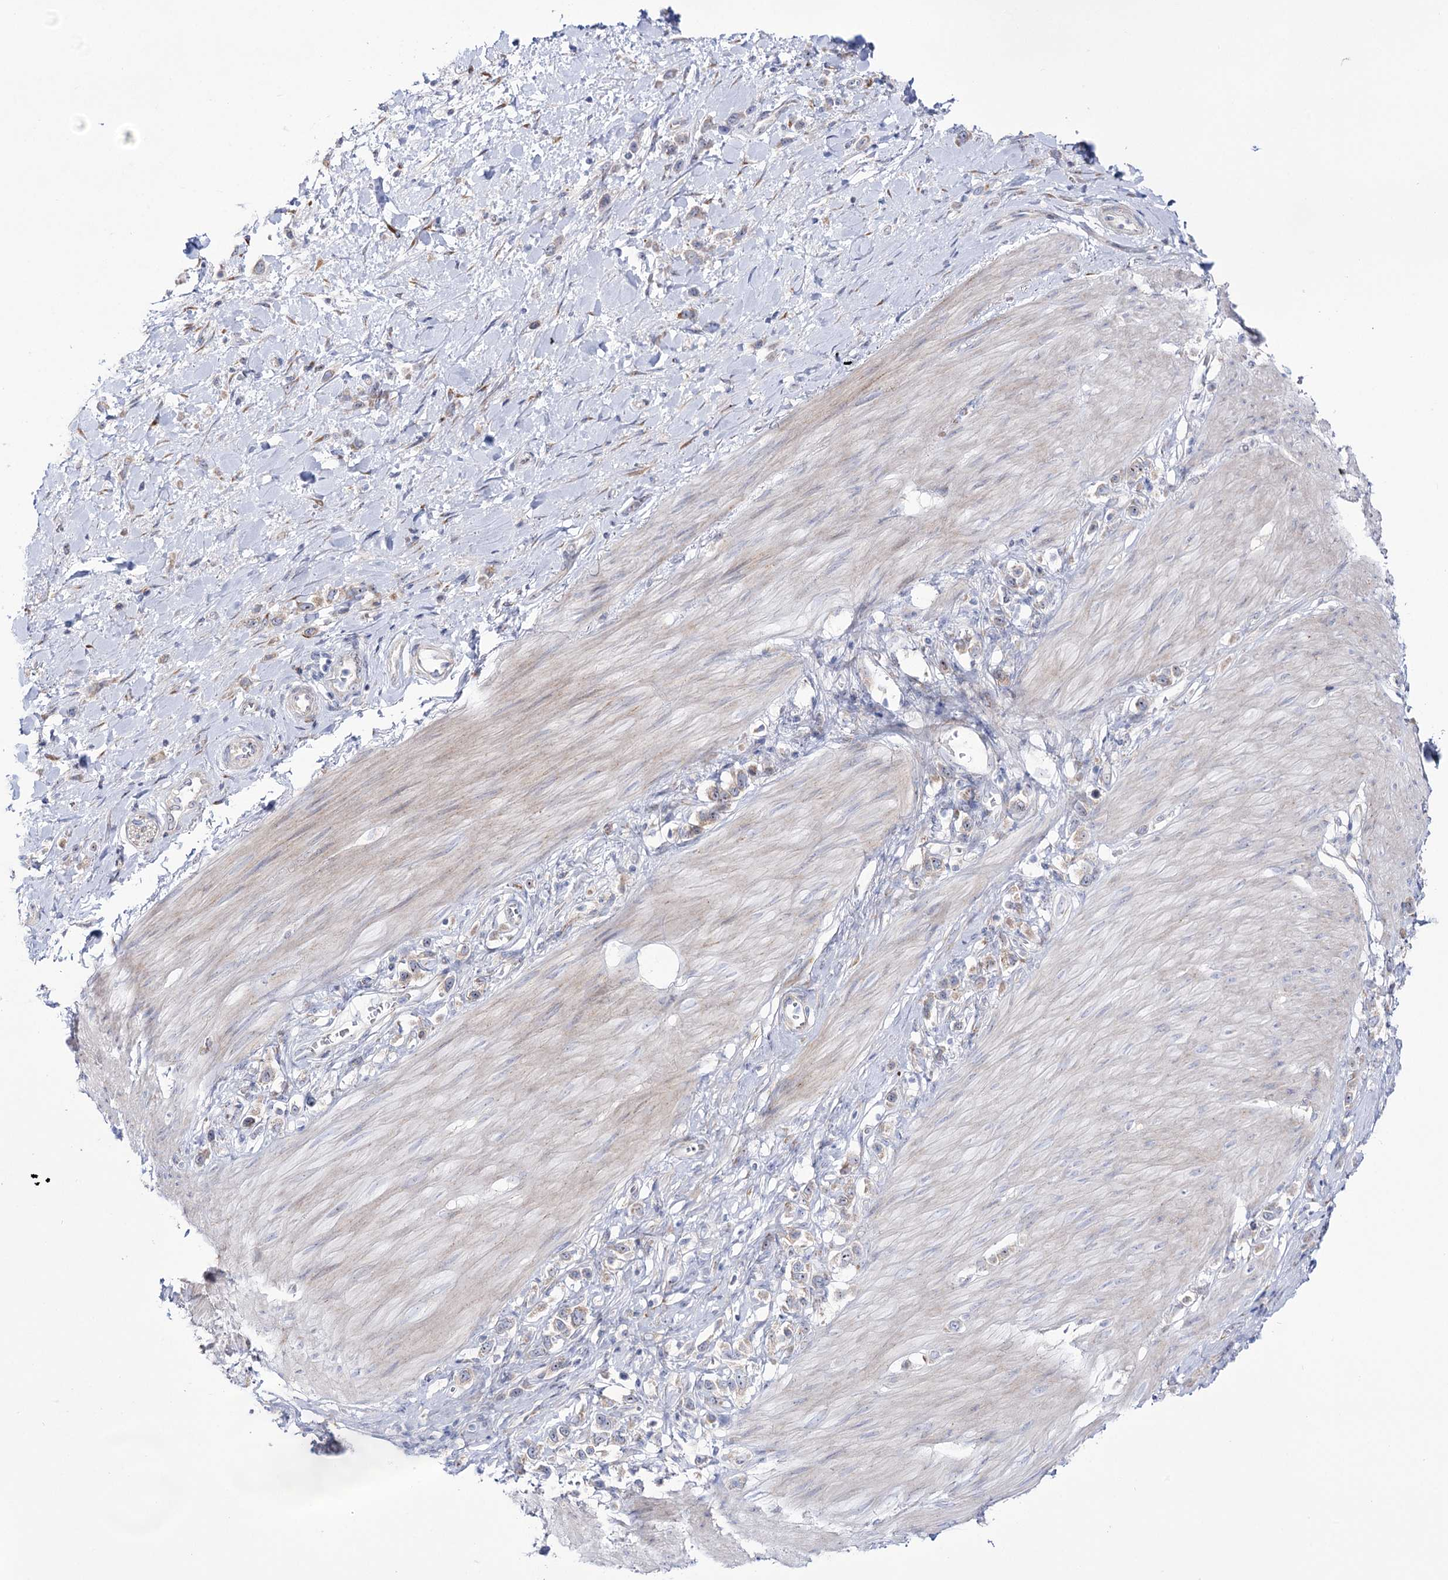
{"staining": {"intensity": "weak", "quantity": "<25%", "location": "cytoplasmic/membranous"}, "tissue": "stomach cancer", "cell_type": "Tumor cells", "image_type": "cancer", "snomed": [{"axis": "morphology", "description": "Normal tissue, NOS"}, {"axis": "morphology", "description": "Adenocarcinoma, NOS"}, {"axis": "topography", "description": "Stomach, upper"}, {"axis": "topography", "description": "Stomach"}], "caption": "High power microscopy photomicrograph of an immunohistochemistry (IHC) photomicrograph of stomach cancer, revealing no significant staining in tumor cells.", "gene": "METTL5", "patient": {"sex": "female", "age": 65}}